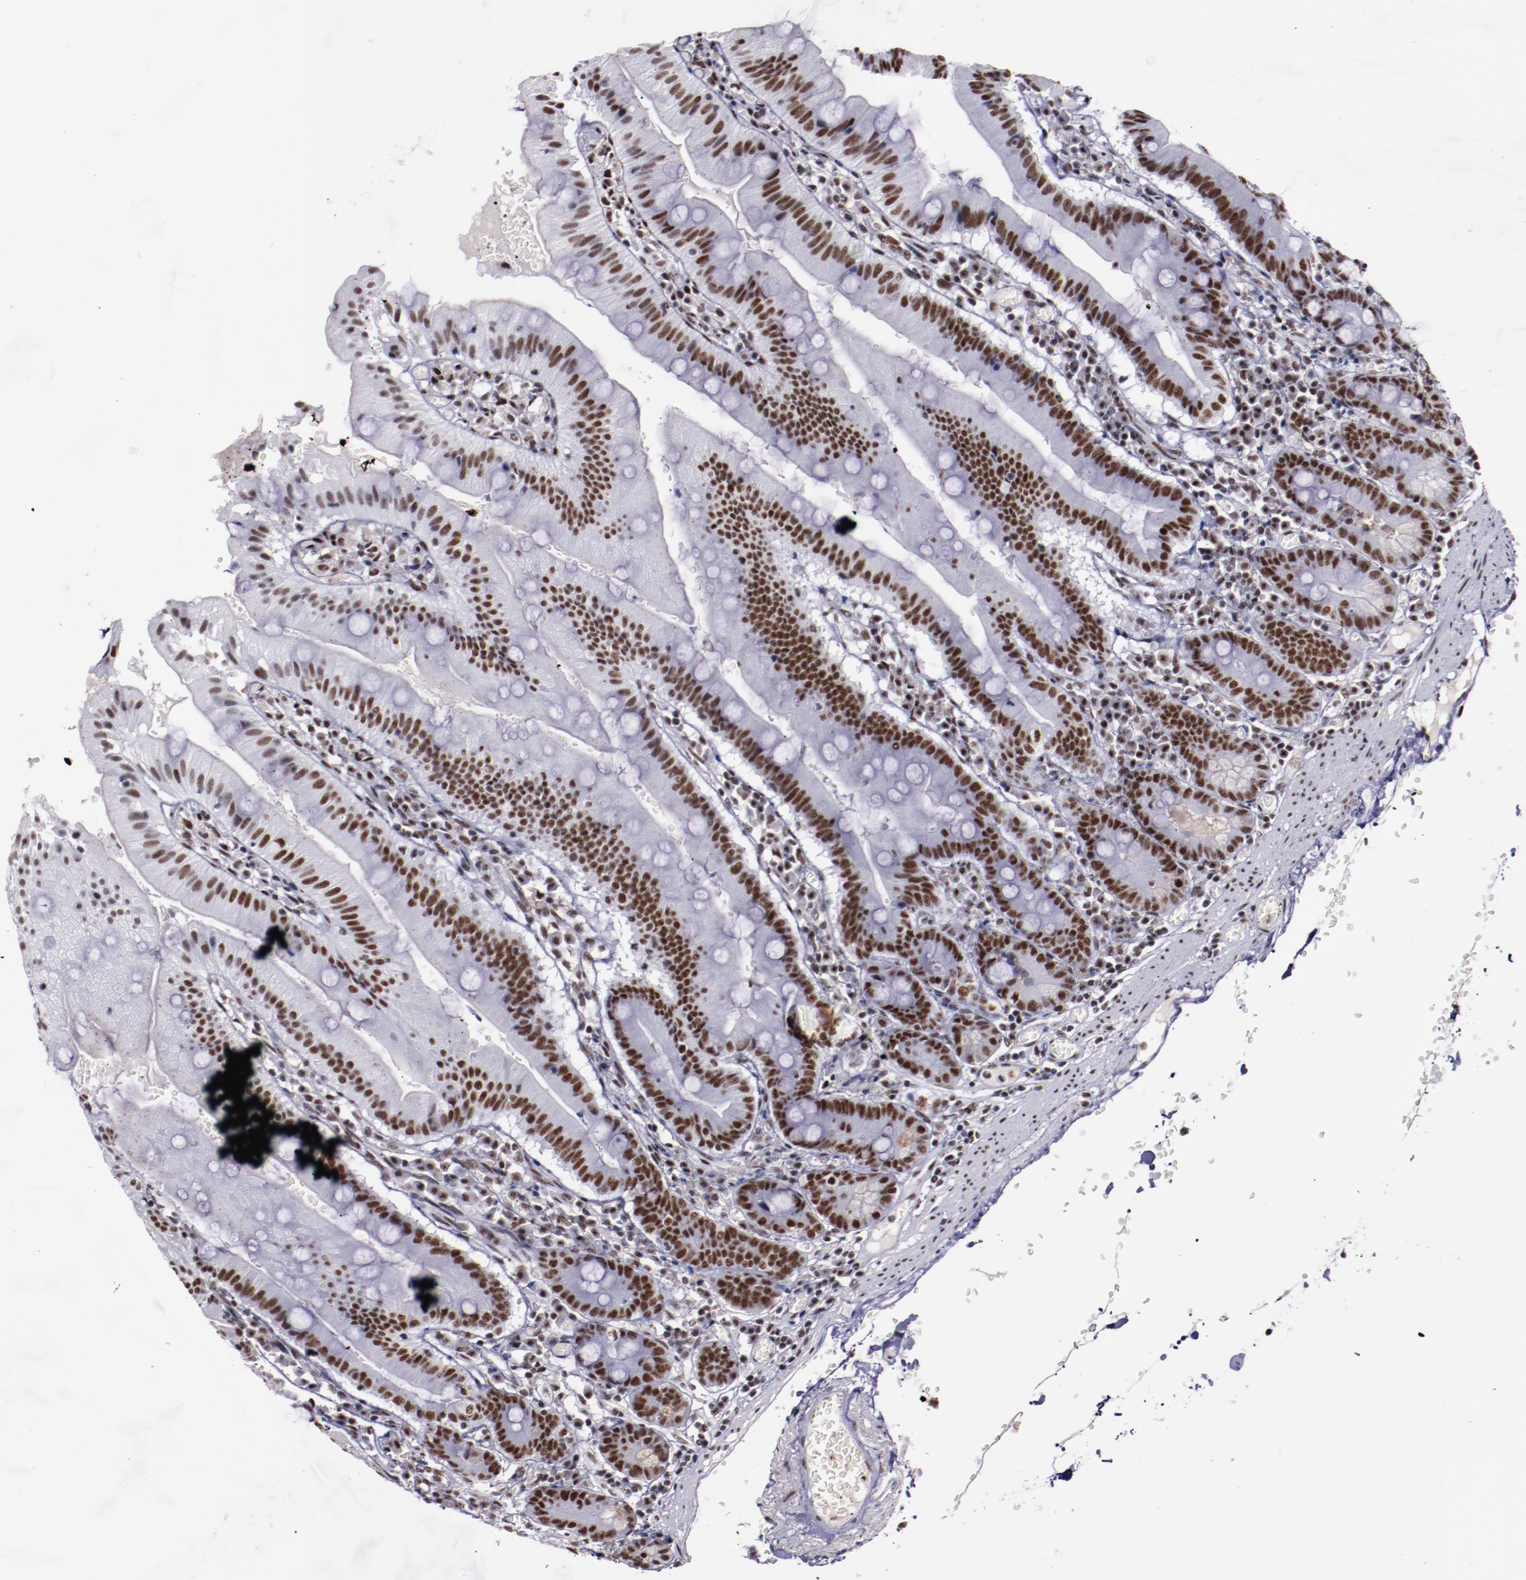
{"staining": {"intensity": "moderate", "quantity": ">75%", "location": "nuclear"}, "tissue": "small intestine", "cell_type": "Glandular cells", "image_type": "normal", "snomed": [{"axis": "morphology", "description": "Normal tissue, NOS"}, {"axis": "topography", "description": "Small intestine"}], "caption": "Approximately >75% of glandular cells in unremarkable human small intestine exhibit moderate nuclear protein expression as visualized by brown immunohistochemical staining.", "gene": "PPP4R3A", "patient": {"sex": "male", "age": 71}}